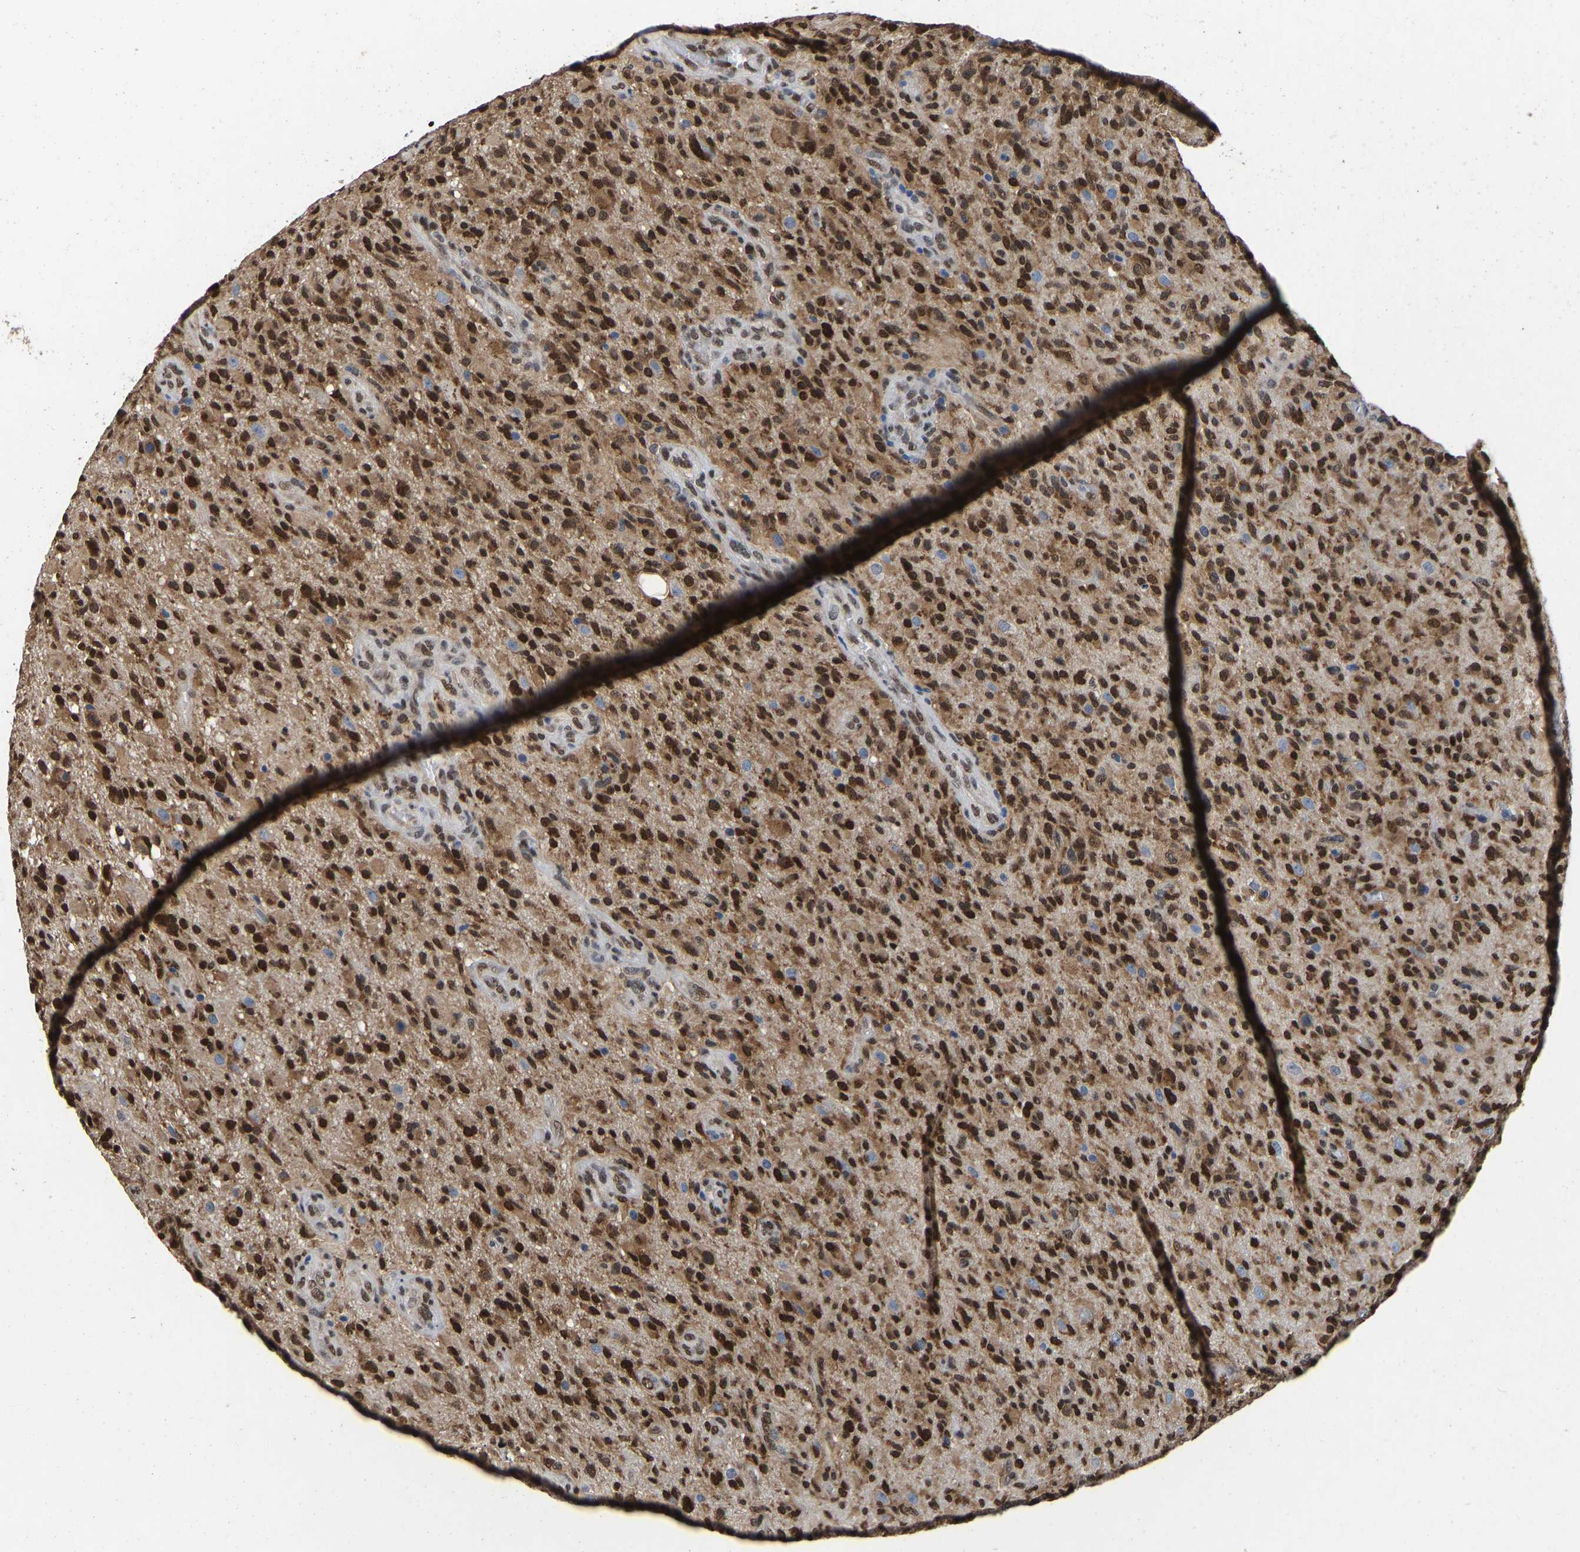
{"staining": {"intensity": "strong", "quantity": ">75%", "location": "nuclear"}, "tissue": "glioma", "cell_type": "Tumor cells", "image_type": "cancer", "snomed": [{"axis": "morphology", "description": "Glioma, malignant, High grade"}, {"axis": "topography", "description": "Brain"}], "caption": "Glioma stained with DAB (3,3'-diaminobenzidine) immunohistochemistry demonstrates high levels of strong nuclear positivity in approximately >75% of tumor cells.", "gene": "QKI", "patient": {"sex": "male", "age": 71}}